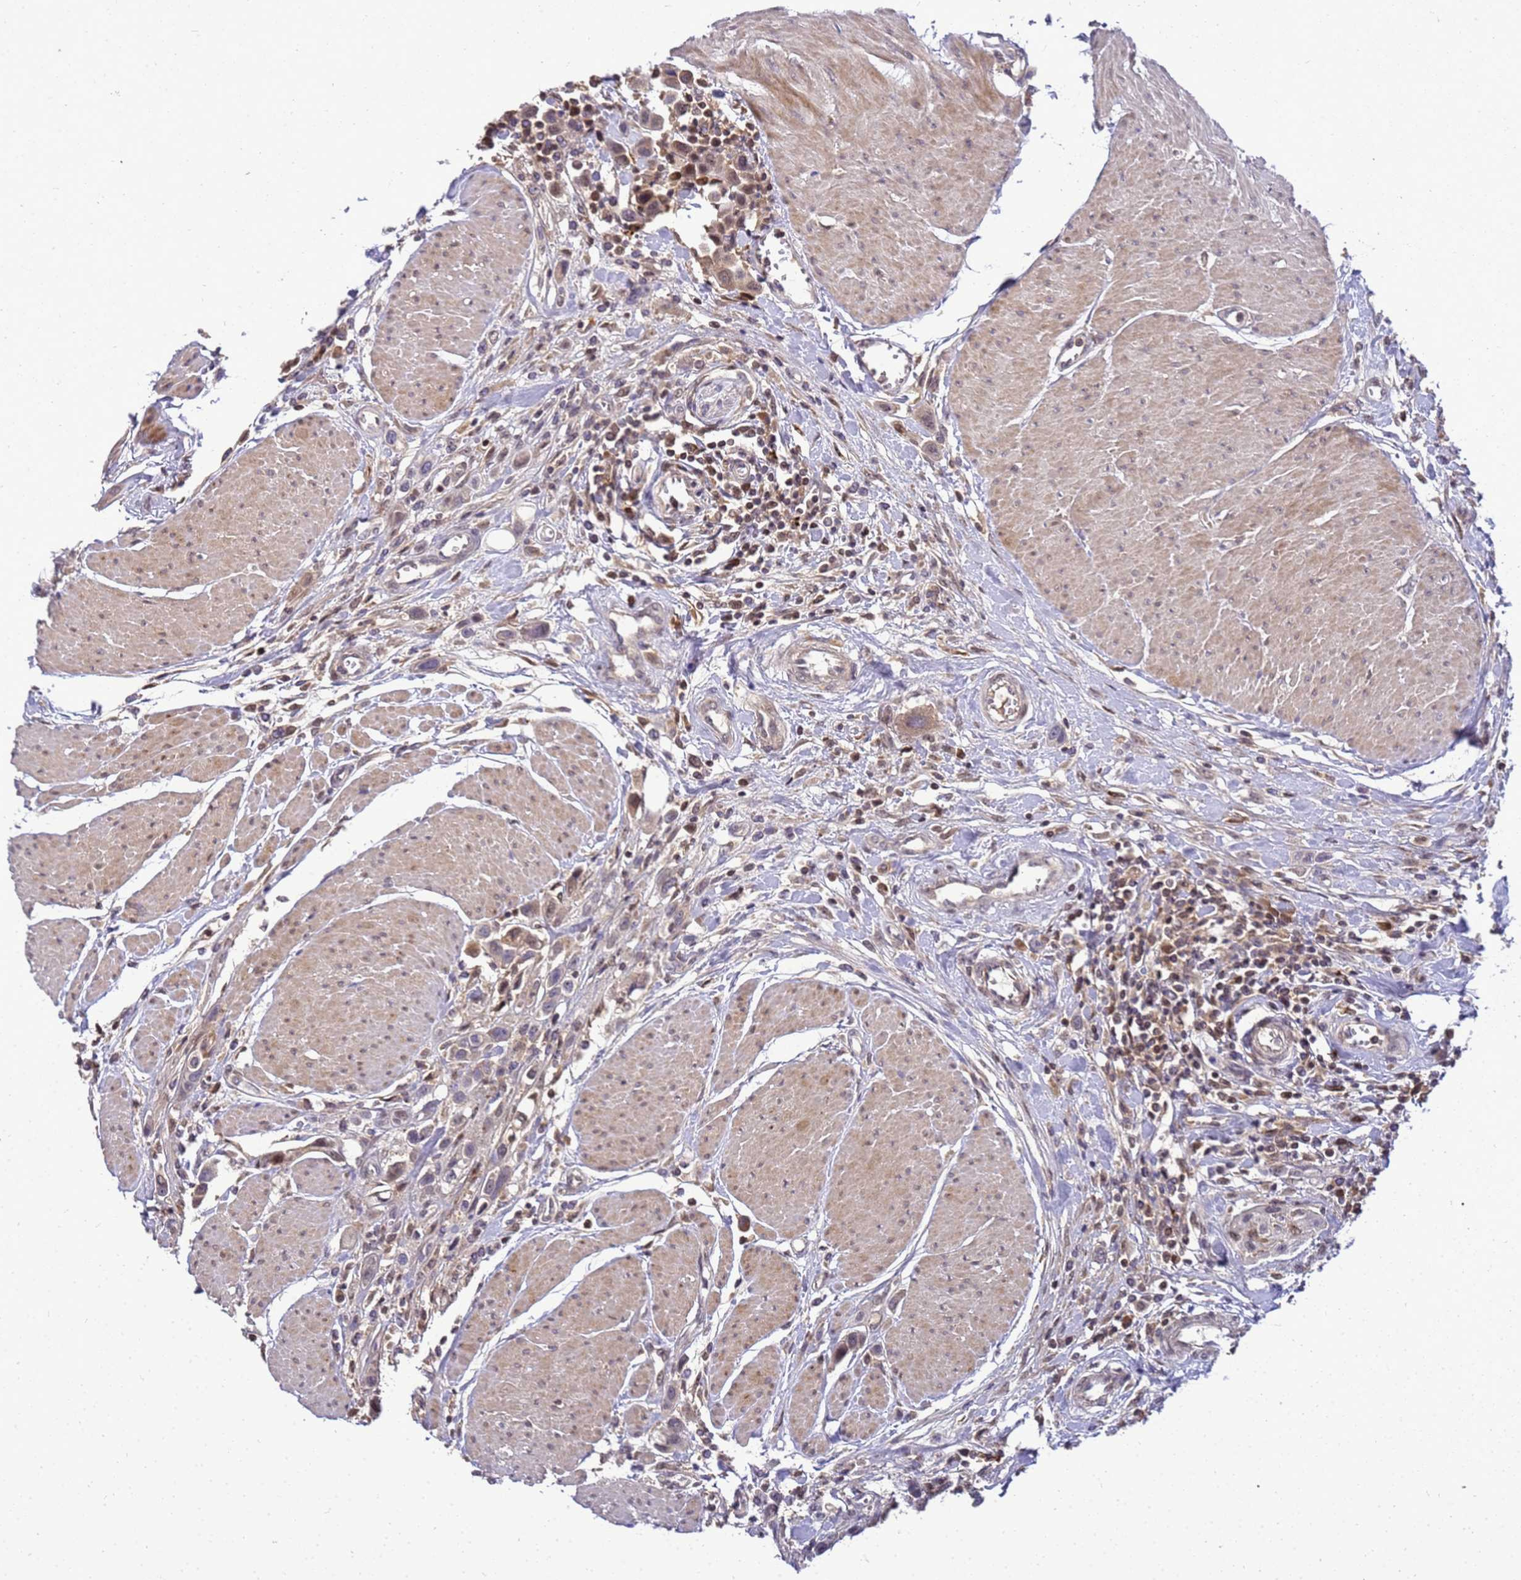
{"staining": {"intensity": "weak", "quantity": ">75%", "location": "cytoplasmic/membranous"}, "tissue": "urothelial cancer", "cell_type": "Tumor cells", "image_type": "cancer", "snomed": [{"axis": "morphology", "description": "Urothelial carcinoma, High grade"}, {"axis": "topography", "description": "Urinary bladder"}], "caption": "High-magnification brightfield microscopy of high-grade urothelial carcinoma stained with DAB (brown) and counterstained with hematoxylin (blue). tumor cells exhibit weak cytoplasmic/membranous expression is seen in about>75% of cells.", "gene": "TMEM74B", "patient": {"sex": "male", "age": 50}}